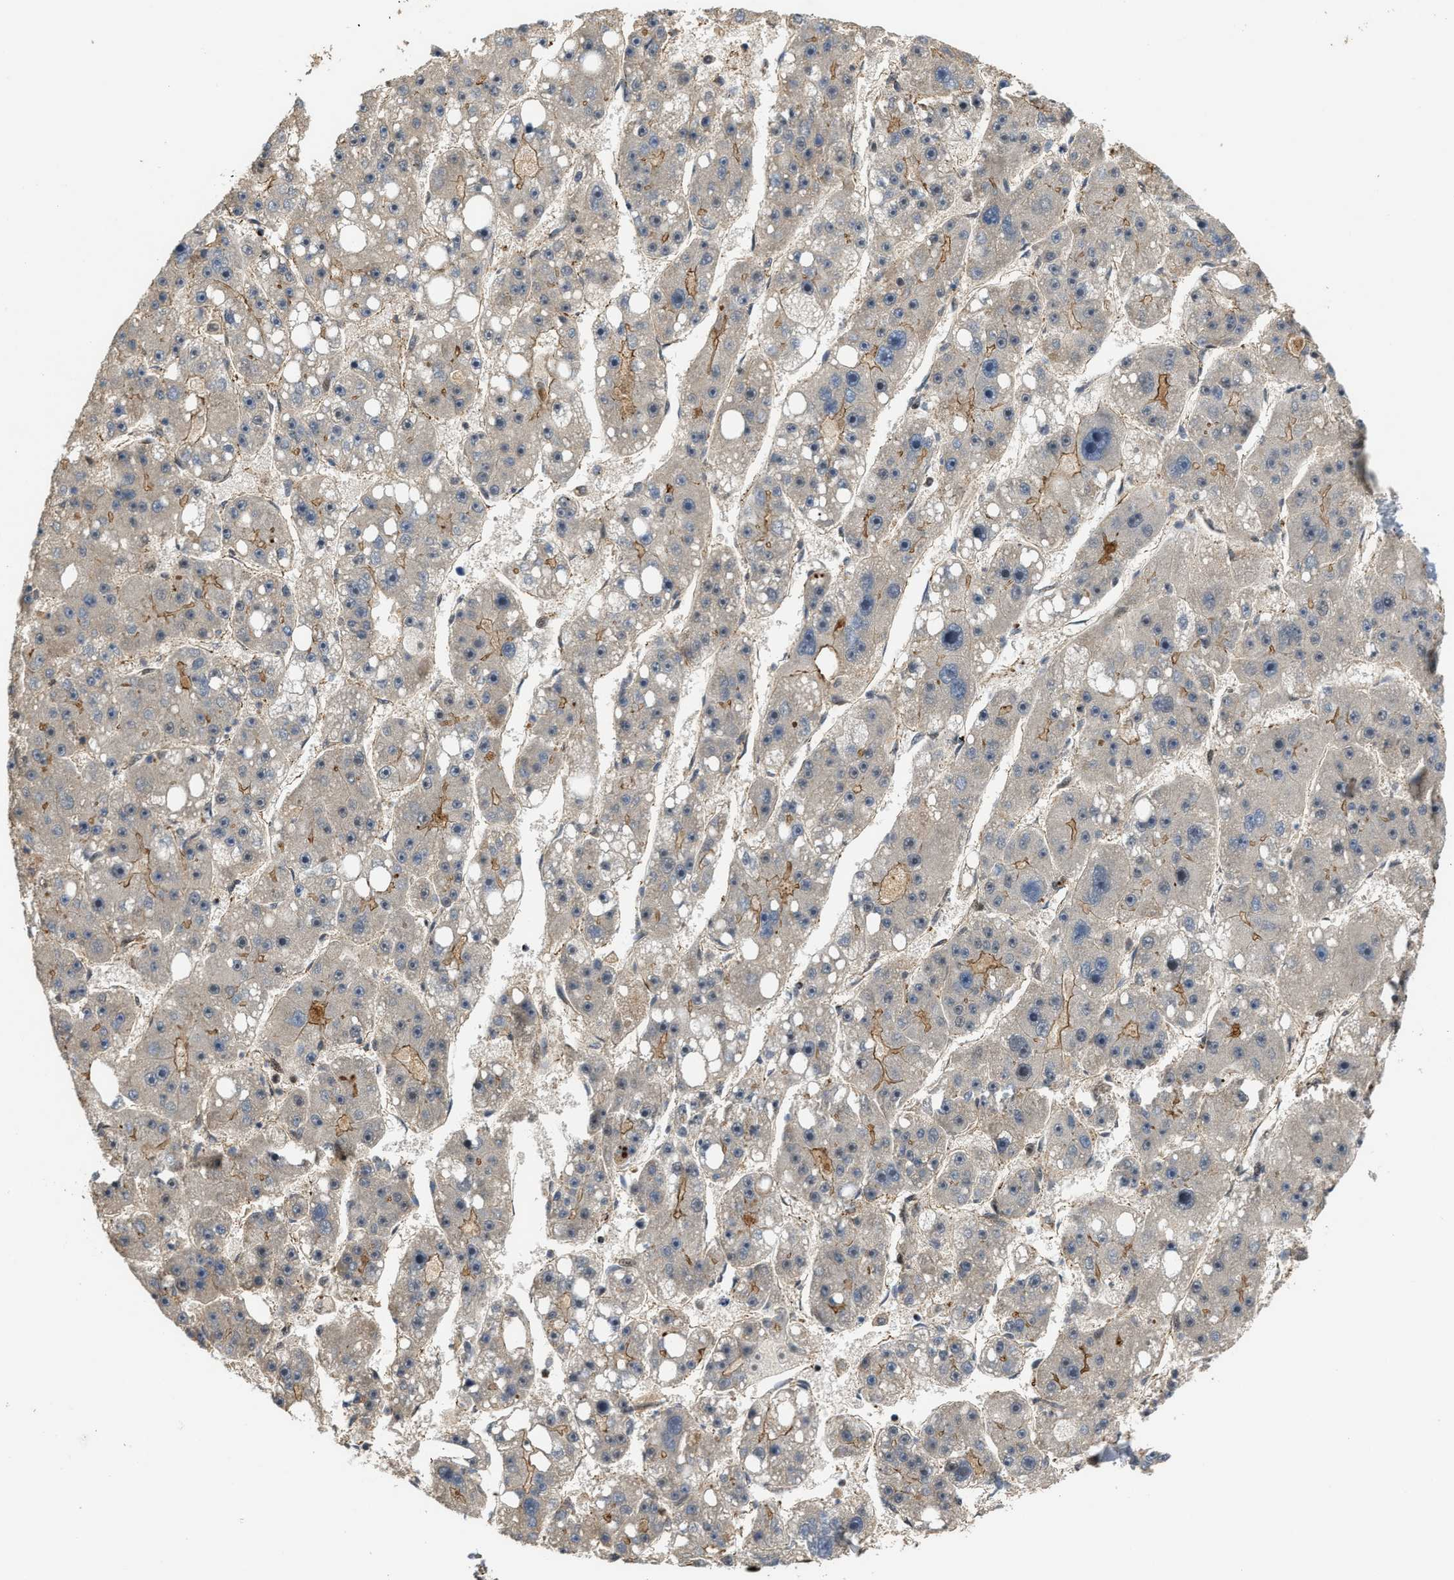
{"staining": {"intensity": "weak", "quantity": "<25%", "location": "cytoplasmic/membranous"}, "tissue": "liver cancer", "cell_type": "Tumor cells", "image_type": "cancer", "snomed": [{"axis": "morphology", "description": "Carcinoma, Hepatocellular, NOS"}, {"axis": "topography", "description": "Liver"}], "caption": "There is no significant expression in tumor cells of hepatocellular carcinoma (liver).", "gene": "DPF2", "patient": {"sex": "female", "age": 61}}